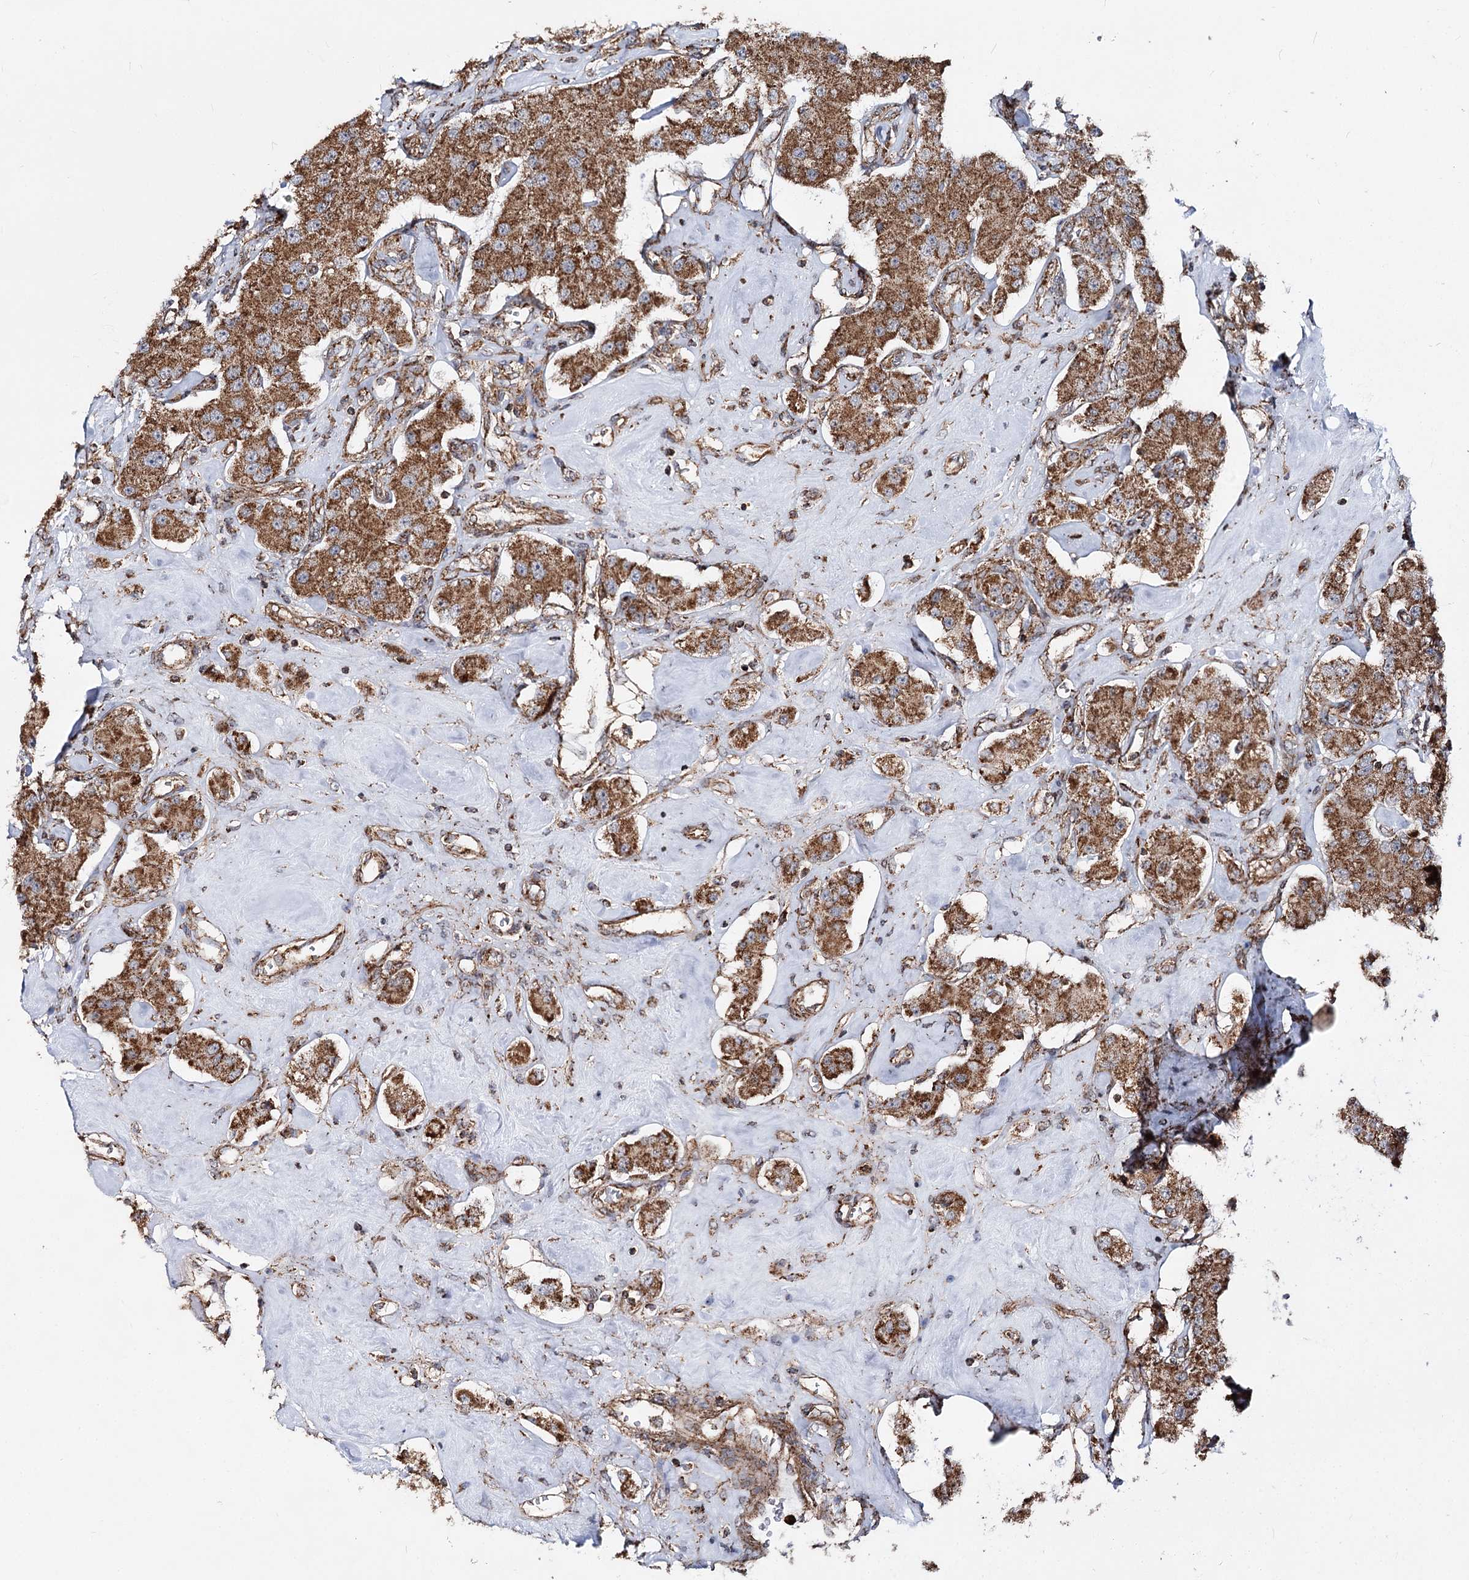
{"staining": {"intensity": "moderate", "quantity": ">75%", "location": "cytoplasmic/membranous"}, "tissue": "carcinoid", "cell_type": "Tumor cells", "image_type": "cancer", "snomed": [{"axis": "morphology", "description": "Carcinoid, malignant, NOS"}, {"axis": "topography", "description": "Pancreas"}], "caption": "A medium amount of moderate cytoplasmic/membranous expression is seen in about >75% of tumor cells in carcinoid tissue.", "gene": "FGFR1OP2", "patient": {"sex": "male", "age": 41}}